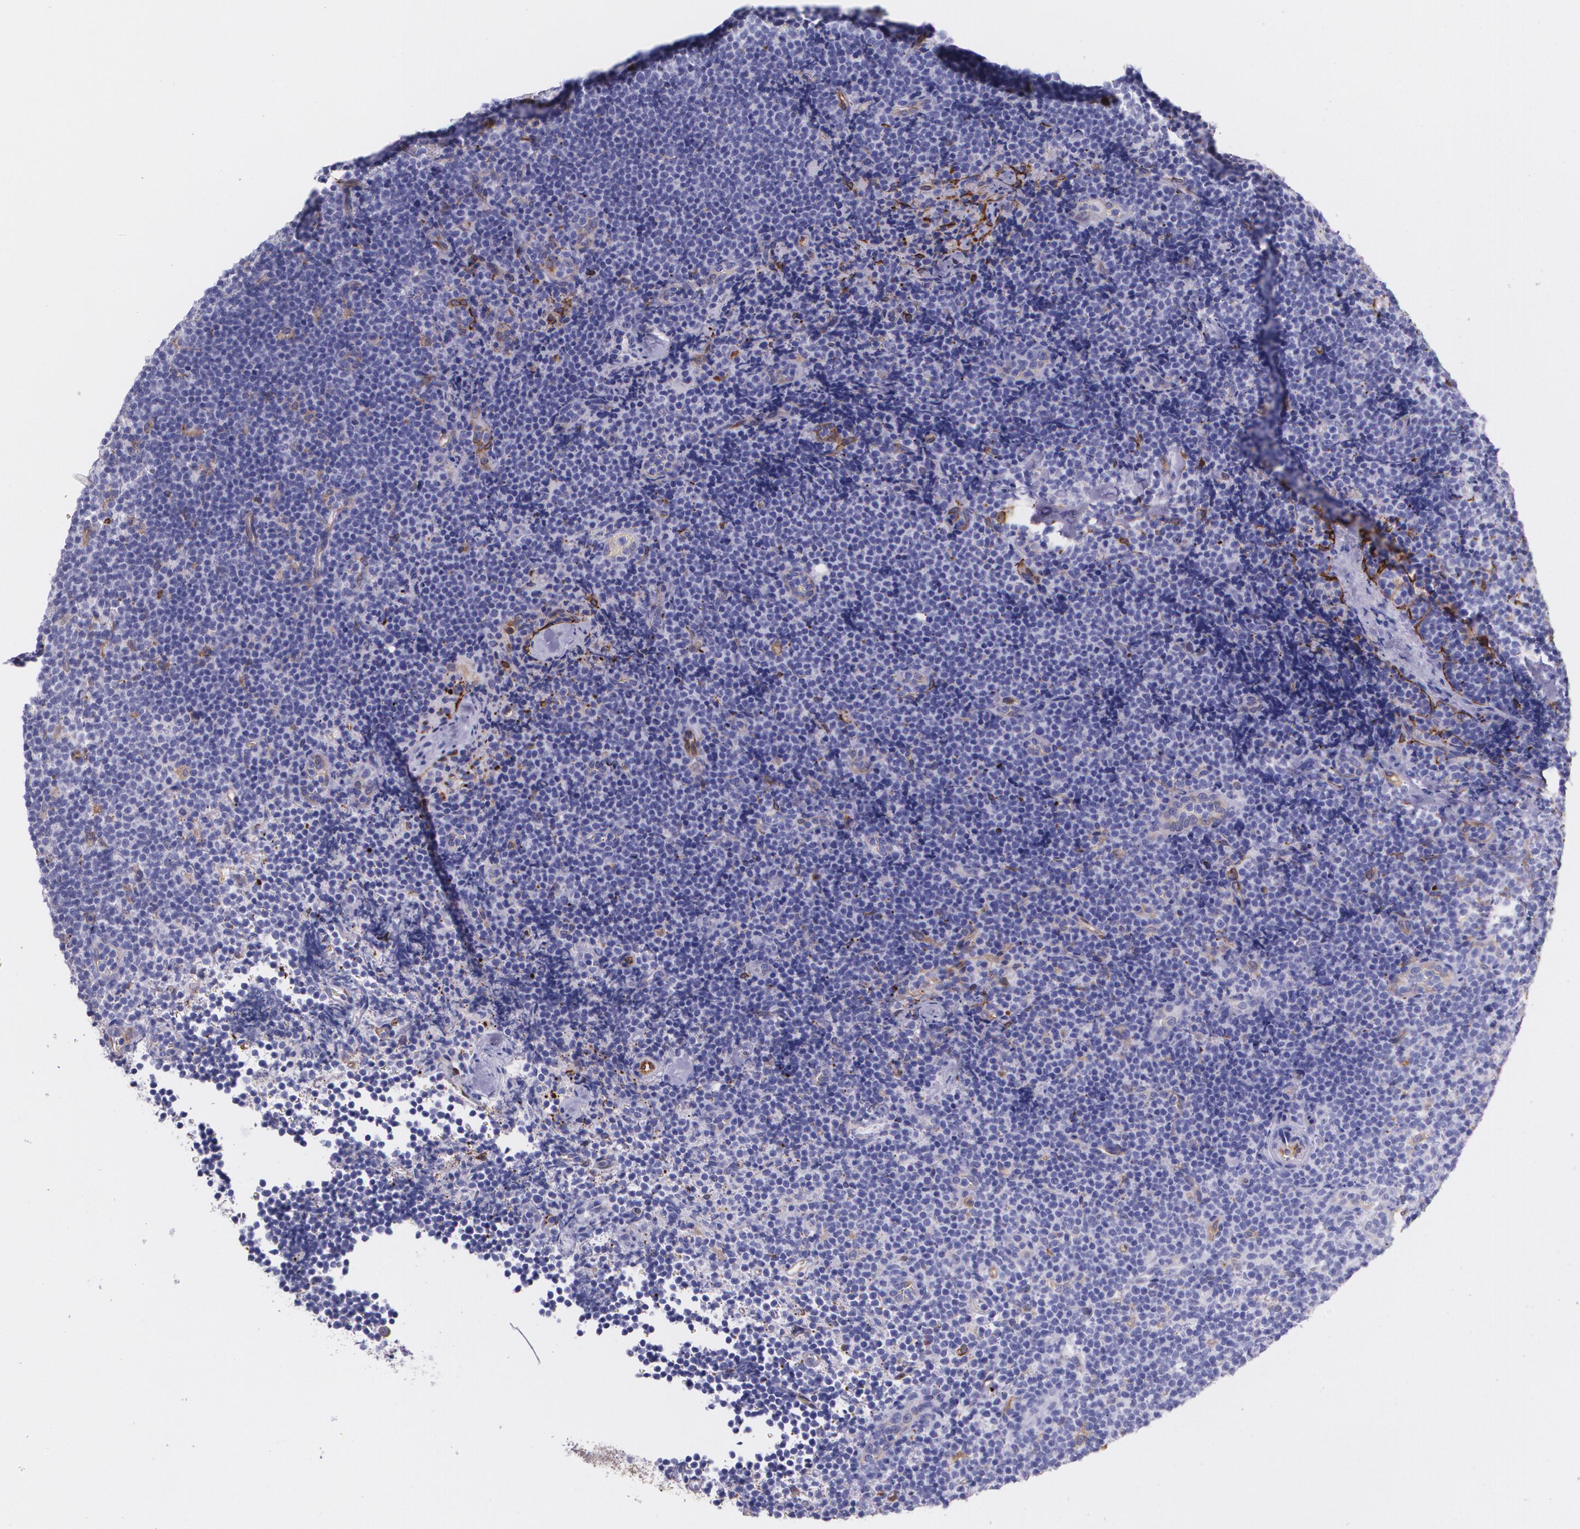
{"staining": {"intensity": "negative", "quantity": "none", "location": "none"}, "tissue": "lymphoma", "cell_type": "Tumor cells", "image_type": "cancer", "snomed": [{"axis": "morphology", "description": "Malignant lymphoma, non-Hodgkin's type, High grade"}, {"axis": "topography", "description": "Lymph node"}], "caption": "This is an immunohistochemistry image of human malignant lymphoma, non-Hodgkin's type (high-grade). There is no expression in tumor cells.", "gene": "MMP2", "patient": {"sex": "female", "age": 58}}